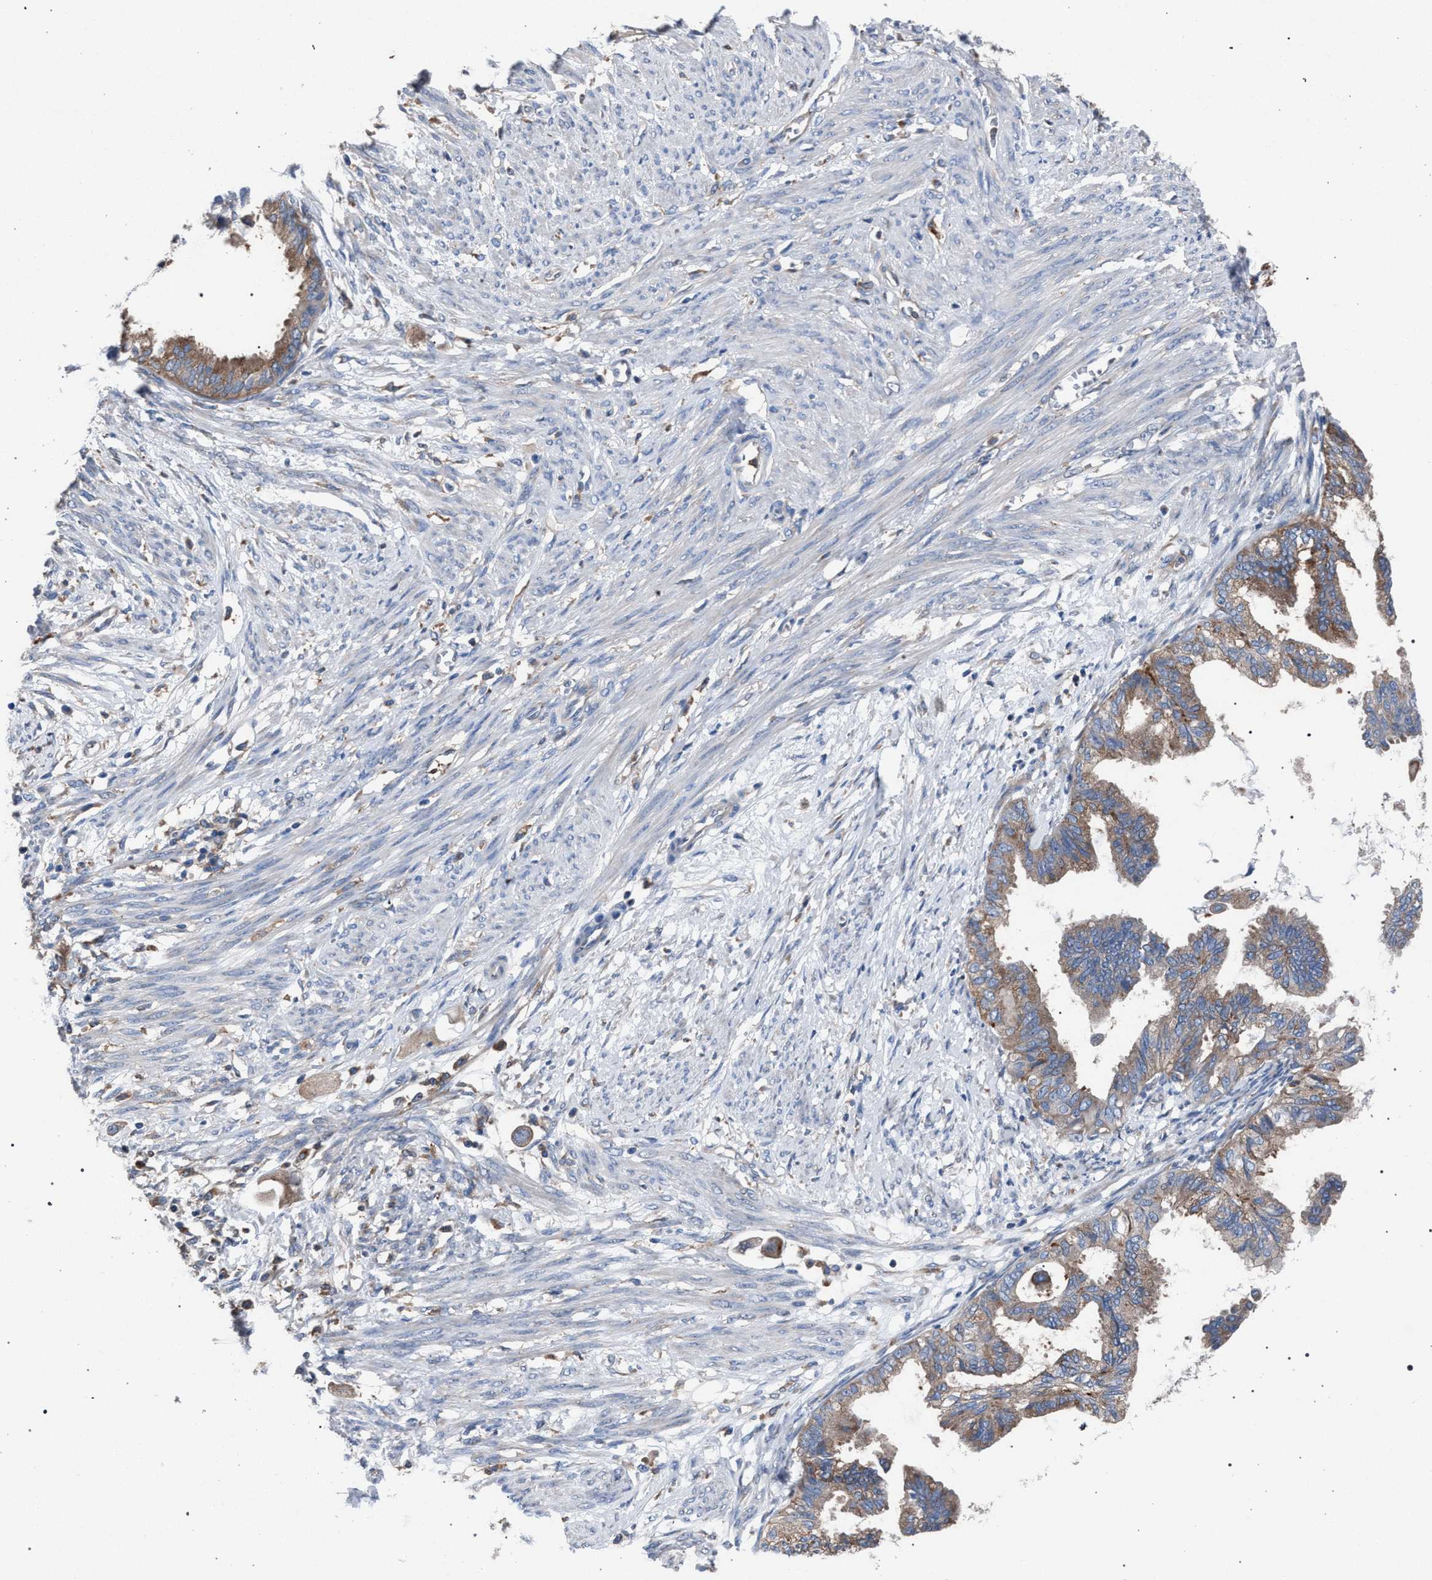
{"staining": {"intensity": "moderate", "quantity": "25%-75%", "location": "cytoplasmic/membranous"}, "tissue": "cervical cancer", "cell_type": "Tumor cells", "image_type": "cancer", "snomed": [{"axis": "morphology", "description": "Normal tissue, NOS"}, {"axis": "morphology", "description": "Adenocarcinoma, NOS"}, {"axis": "topography", "description": "Cervix"}, {"axis": "topography", "description": "Endometrium"}], "caption": "Cervical adenocarcinoma was stained to show a protein in brown. There is medium levels of moderate cytoplasmic/membranous staining in about 25%-75% of tumor cells. (DAB = brown stain, brightfield microscopy at high magnification).", "gene": "ATP6V0A1", "patient": {"sex": "female", "age": 86}}